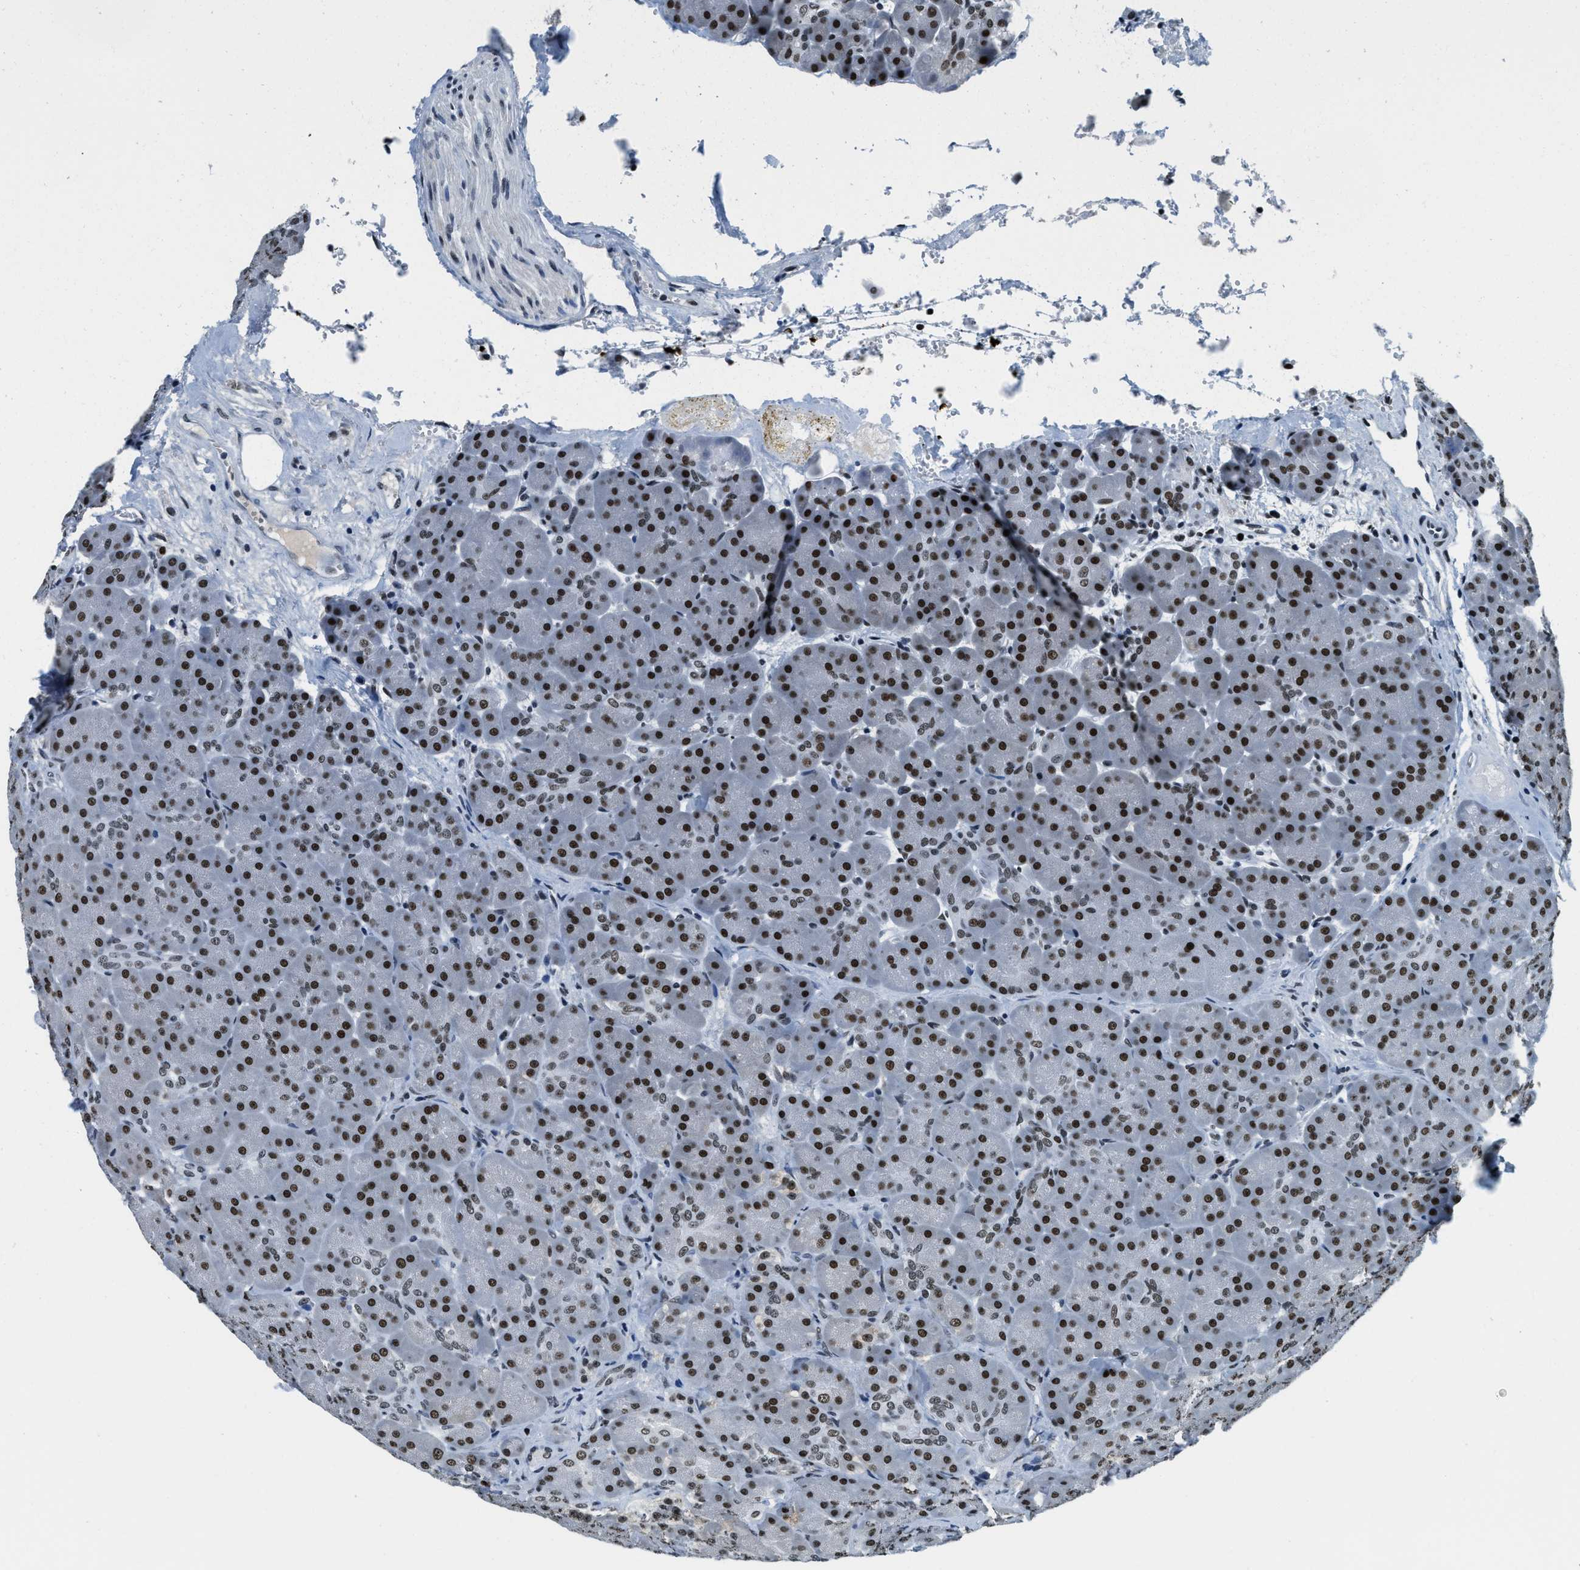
{"staining": {"intensity": "moderate", "quantity": ">75%", "location": "nuclear"}, "tissue": "pancreas", "cell_type": "Exocrine glandular cells", "image_type": "normal", "snomed": [{"axis": "morphology", "description": "Normal tissue, NOS"}, {"axis": "topography", "description": "Pancreas"}], "caption": "Exocrine glandular cells reveal moderate nuclear expression in about >75% of cells in unremarkable pancreas. (Brightfield microscopy of DAB IHC at high magnification).", "gene": "TOP1", "patient": {"sex": "male", "age": 66}}